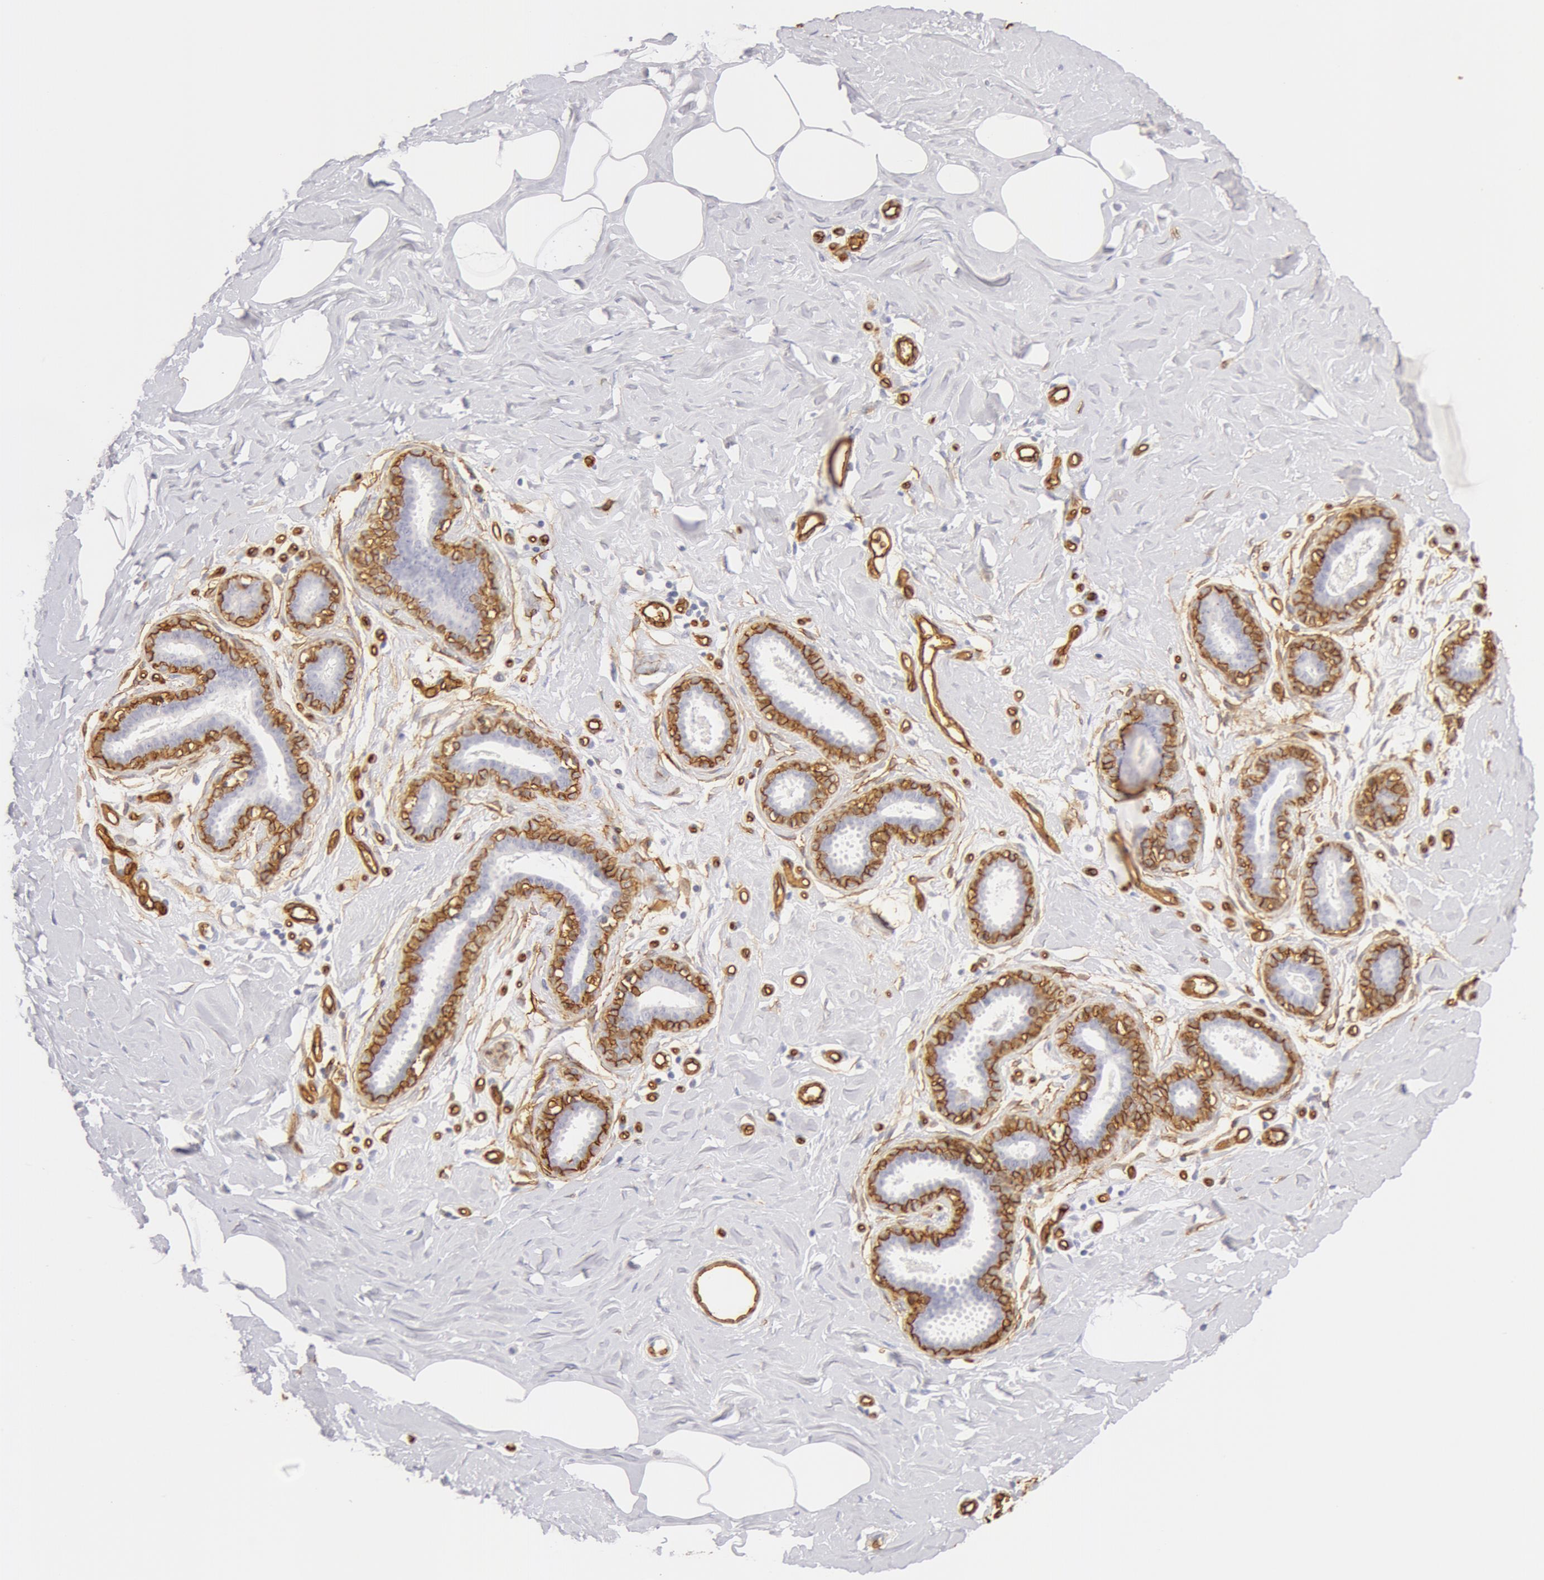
{"staining": {"intensity": "negative", "quantity": "none", "location": "none"}, "tissue": "breast", "cell_type": "Adipocytes", "image_type": "normal", "snomed": [{"axis": "morphology", "description": "Normal tissue, NOS"}, {"axis": "topography", "description": "Breast"}], "caption": "High power microscopy photomicrograph of an immunohistochemistry micrograph of benign breast, revealing no significant positivity in adipocytes. The staining is performed using DAB brown chromogen with nuclei counter-stained in using hematoxylin.", "gene": "AQP1", "patient": {"sex": "female", "age": 45}}